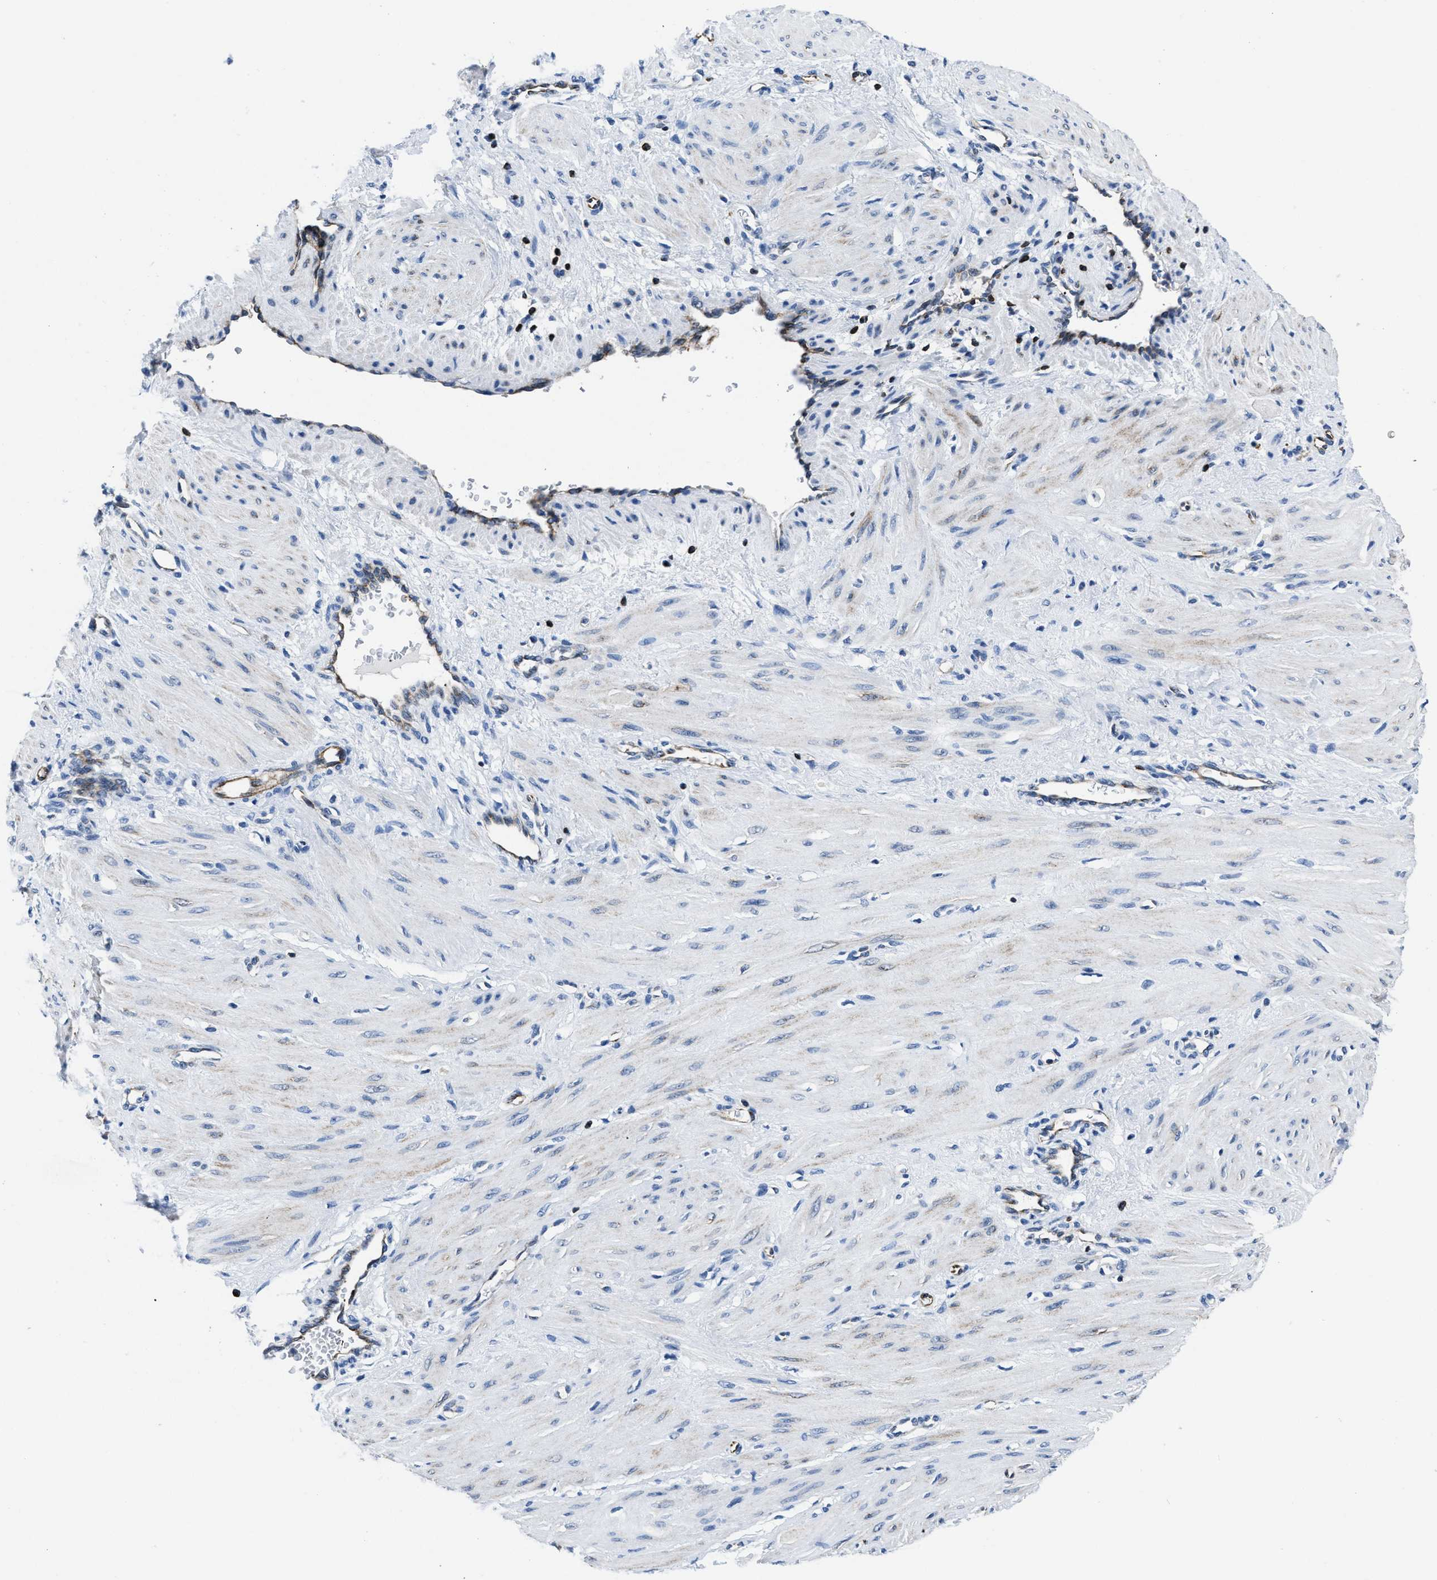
{"staining": {"intensity": "weak", "quantity": "<25%", "location": "cytoplasmic/membranous"}, "tissue": "smooth muscle", "cell_type": "Smooth muscle cells", "image_type": "normal", "snomed": [{"axis": "morphology", "description": "Normal tissue, NOS"}, {"axis": "topography", "description": "Endometrium"}], "caption": "IHC of unremarkable smooth muscle exhibits no expression in smooth muscle cells. (Brightfield microscopy of DAB immunohistochemistry (IHC) at high magnification).", "gene": "ITGA3", "patient": {"sex": "female", "age": 33}}